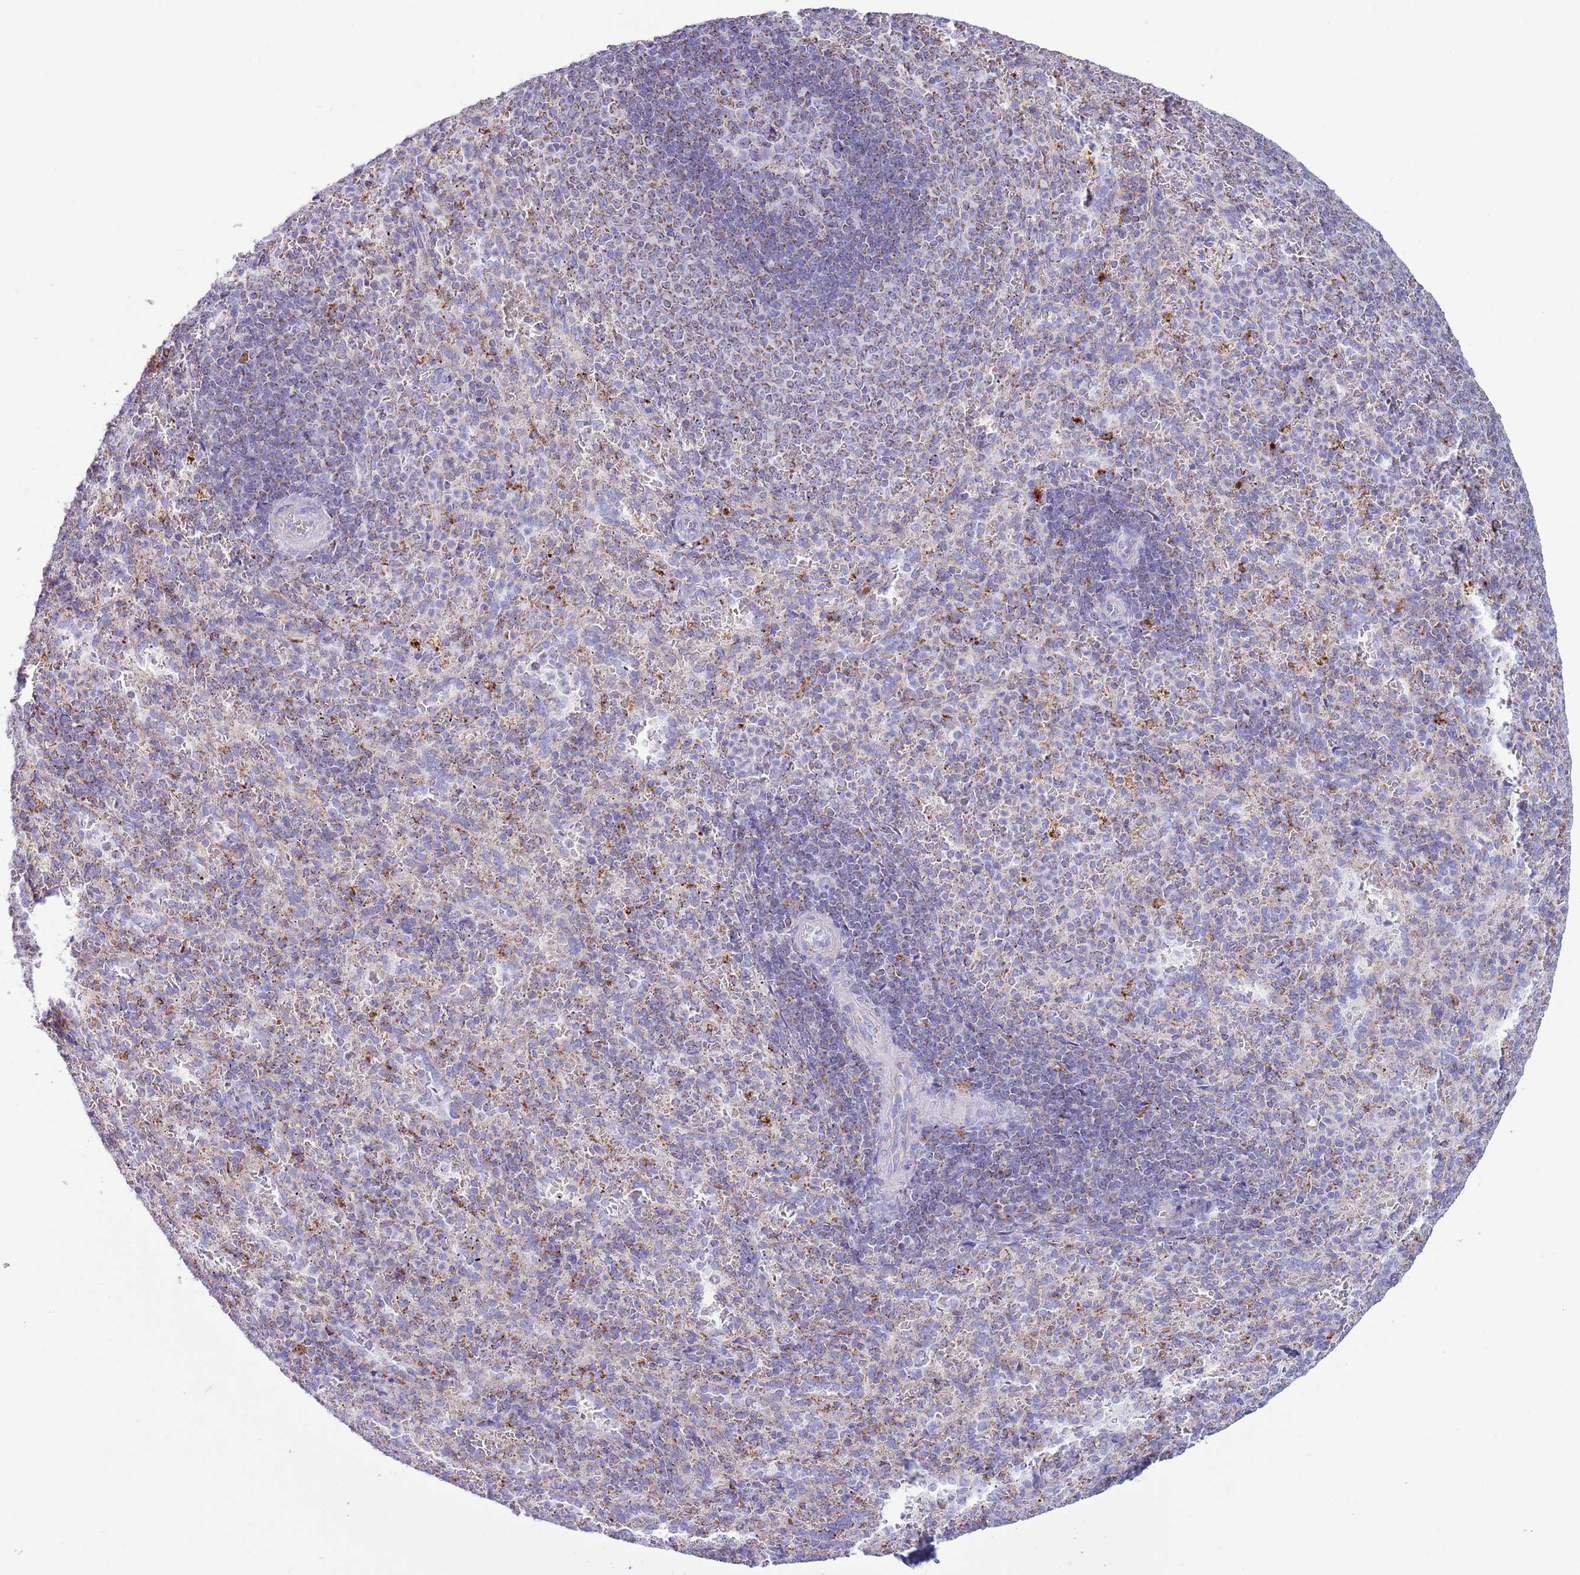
{"staining": {"intensity": "moderate", "quantity": "25%-75%", "location": "cytoplasmic/membranous"}, "tissue": "spleen", "cell_type": "Cells in red pulp", "image_type": "normal", "snomed": [{"axis": "morphology", "description": "Normal tissue, NOS"}, {"axis": "topography", "description": "Spleen"}], "caption": "Brown immunohistochemical staining in benign human spleen shows moderate cytoplasmic/membranous expression in about 25%-75% of cells in red pulp. The staining was performed using DAB (3,3'-diaminobenzidine) to visualize the protein expression in brown, while the nuclei were stained in blue with hematoxylin (Magnification: 20x).", "gene": "ATP6V1B1", "patient": {"sex": "female", "age": 21}}